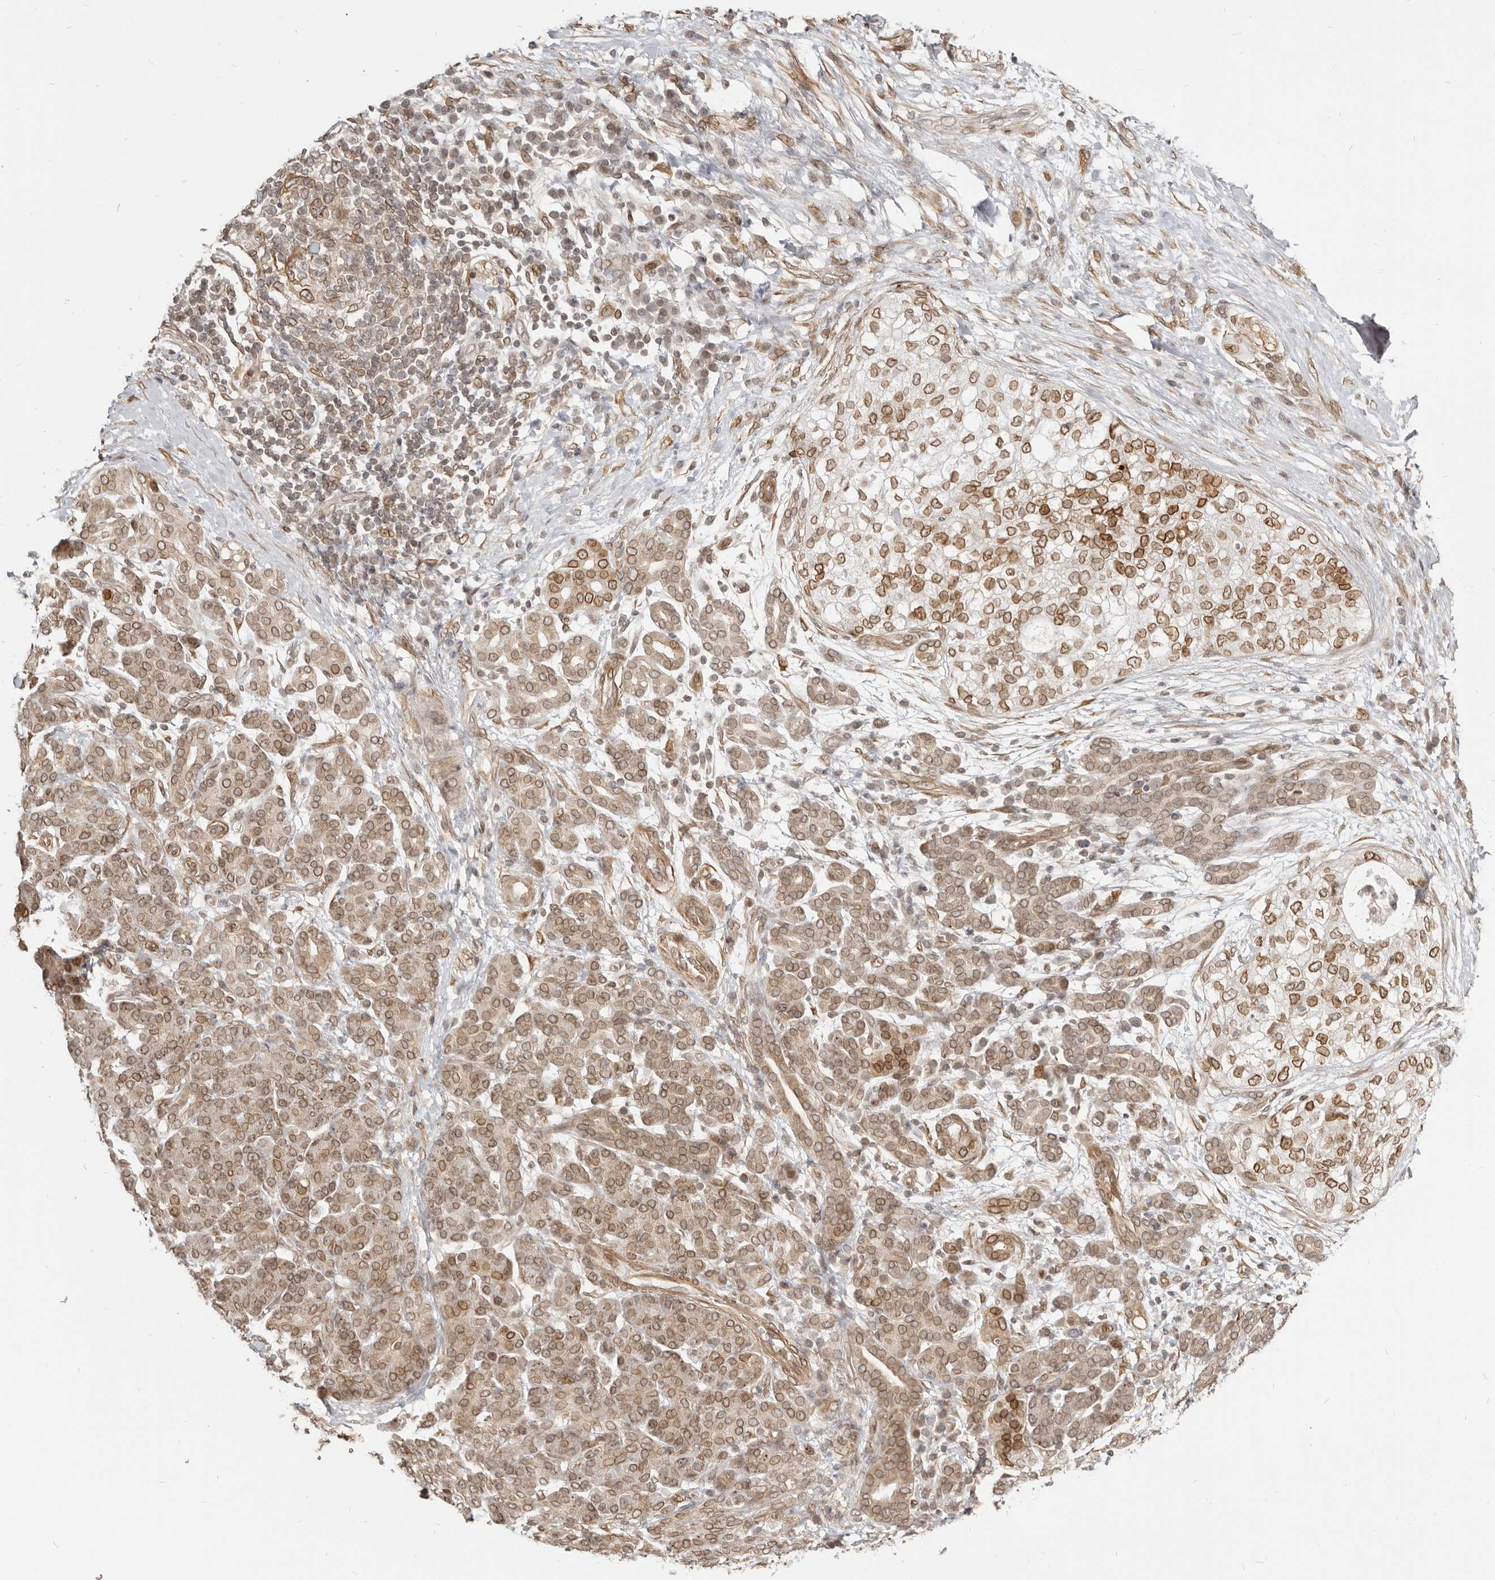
{"staining": {"intensity": "moderate", "quantity": ">75%", "location": "cytoplasmic/membranous,nuclear"}, "tissue": "pancreatic cancer", "cell_type": "Tumor cells", "image_type": "cancer", "snomed": [{"axis": "morphology", "description": "Adenocarcinoma, NOS"}, {"axis": "topography", "description": "Pancreas"}], "caption": "IHC image of neoplastic tissue: human pancreatic cancer (adenocarcinoma) stained using immunohistochemistry (IHC) reveals medium levels of moderate protein expression localized specifically in the cytoplasmic/membranous and nuclear of tumor cells, appearing as a cytoplasmic/membranous and nuclear brown color.", "gene": "NUP153", "patient": {"sex": "male", "age": 72}}